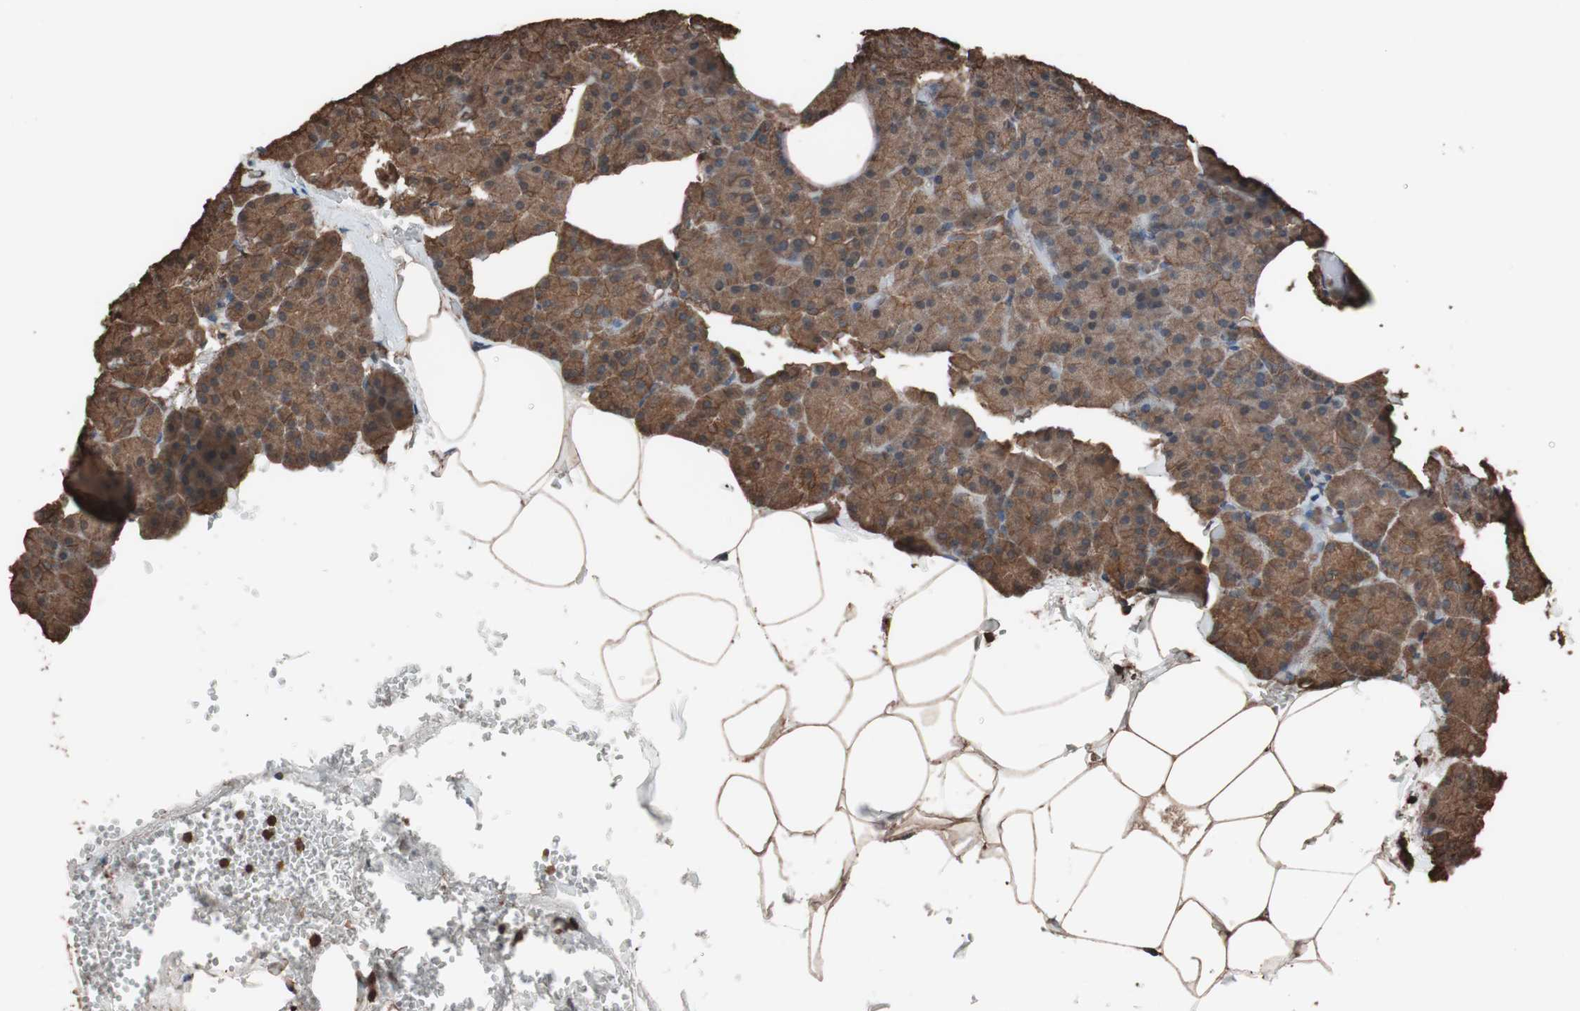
{"staining": {"intensity": "moderate", "quantity": ">75%", "location": "cytoplasmic/membranous"}, "tissue": "pancreas", "cell_type": "Exocrine glandular cells", "image_type": "normal", "snomed": [{"axis": "morphology", "description": "Normal tissue, NOS"}, {"axis": "topography", "description": "Pancreas"}], "caption": "This photomicrograph reveals IHC staining of benign human pancreas, with medium moderate cytoplasmic/membranous expression in about >75% of exocrine glandular cells.", "gene": "CALM2", "patient": {"sex": "female", "age": 35}}